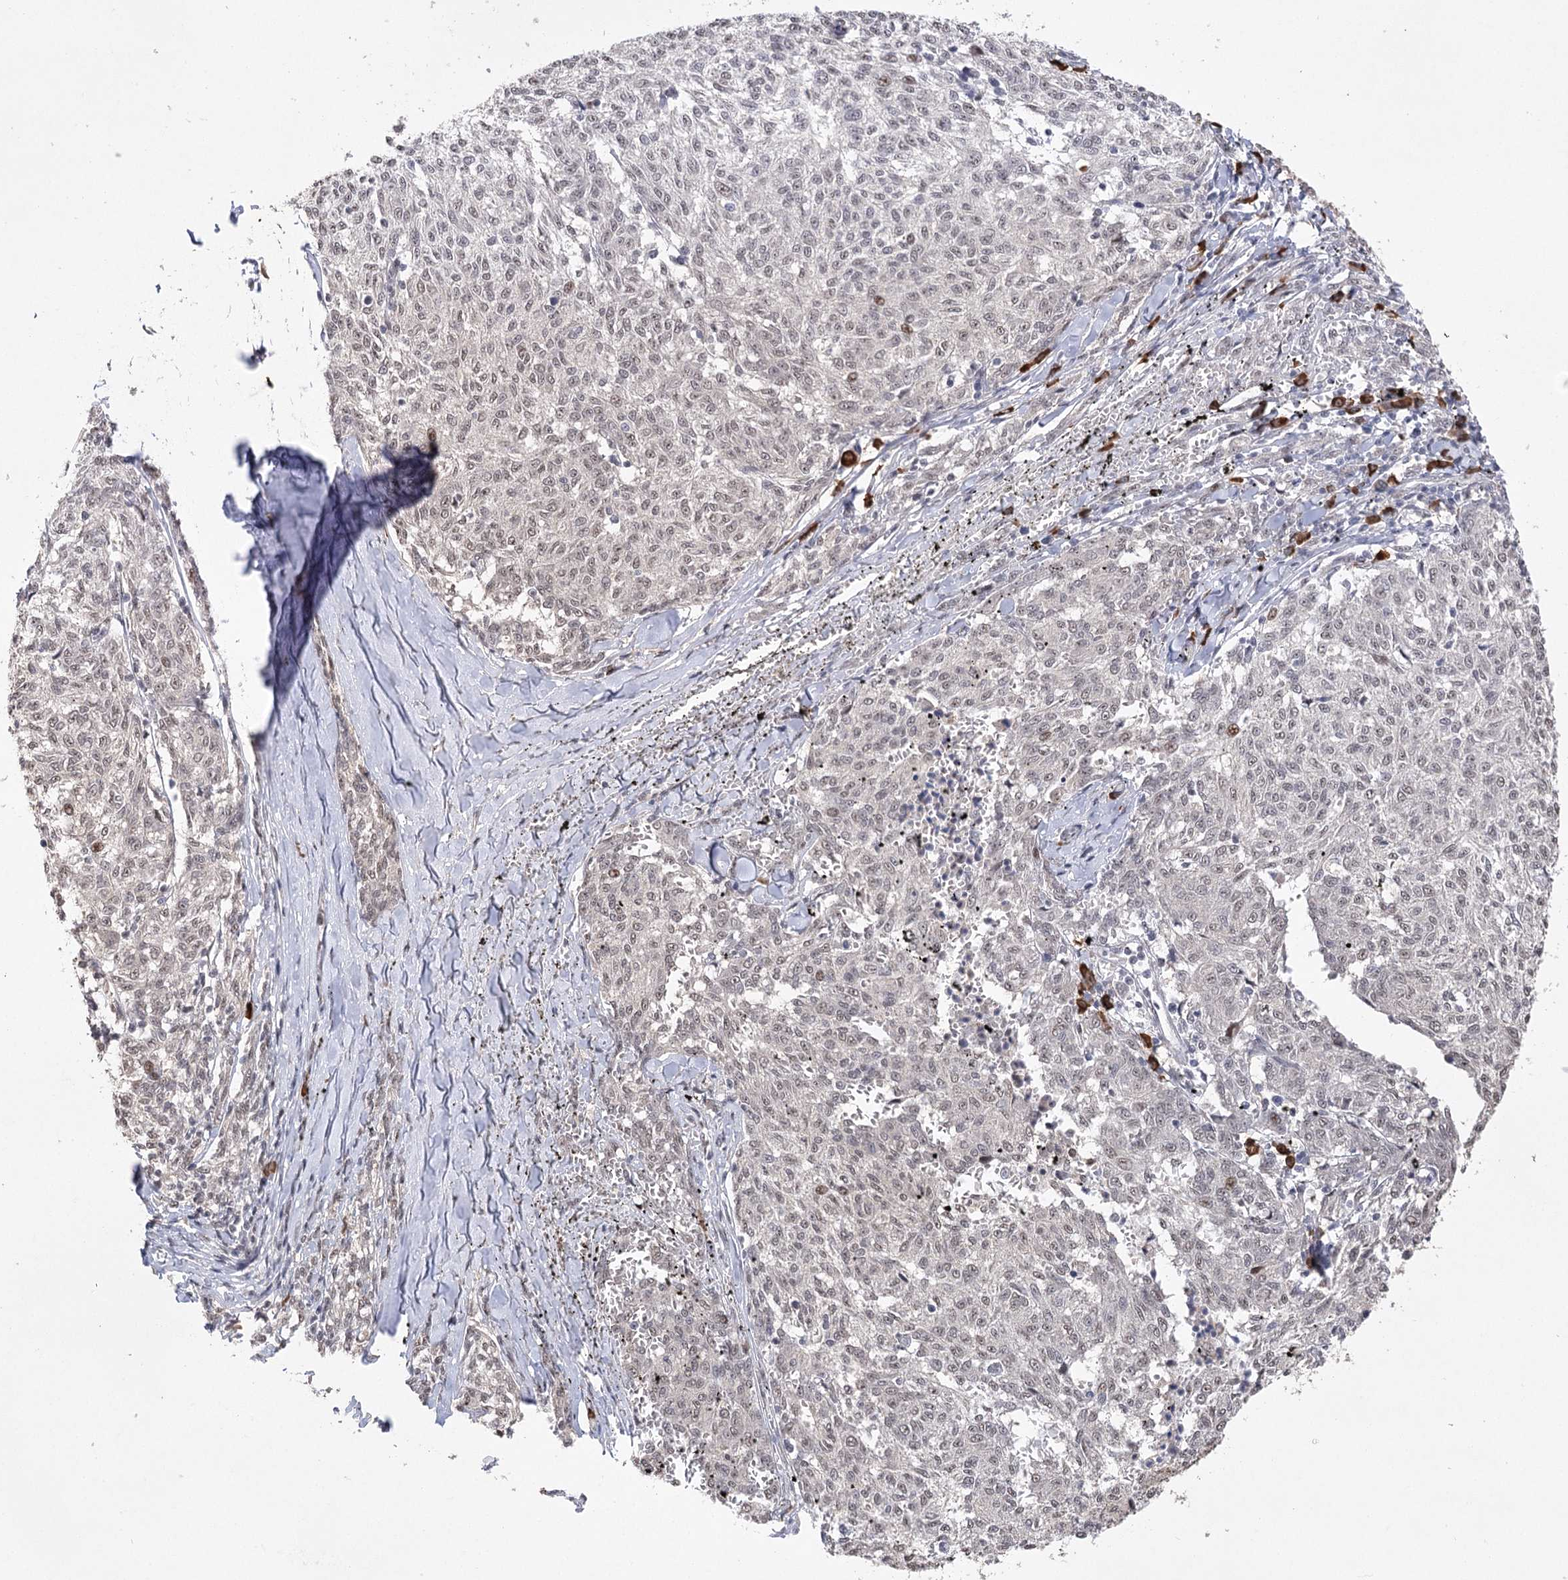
{"staining": {"intensity": "weak", "quantity": "<25%", "location": "nuclear"}, "tissue": "melanoma", "cell_type": "Tumor cells", "image_type": "cancer", "snomed": [{"axis": "morphology", "description": "Malignant melanoma, NOS"}, {"axis": "topography", "description": "Skin"}], "caption": "Image shows no protein staining in tumor cells of melanoma tissue.", "gene": "PYROXD1", "patient": {"sex": "female", "age": 72}}